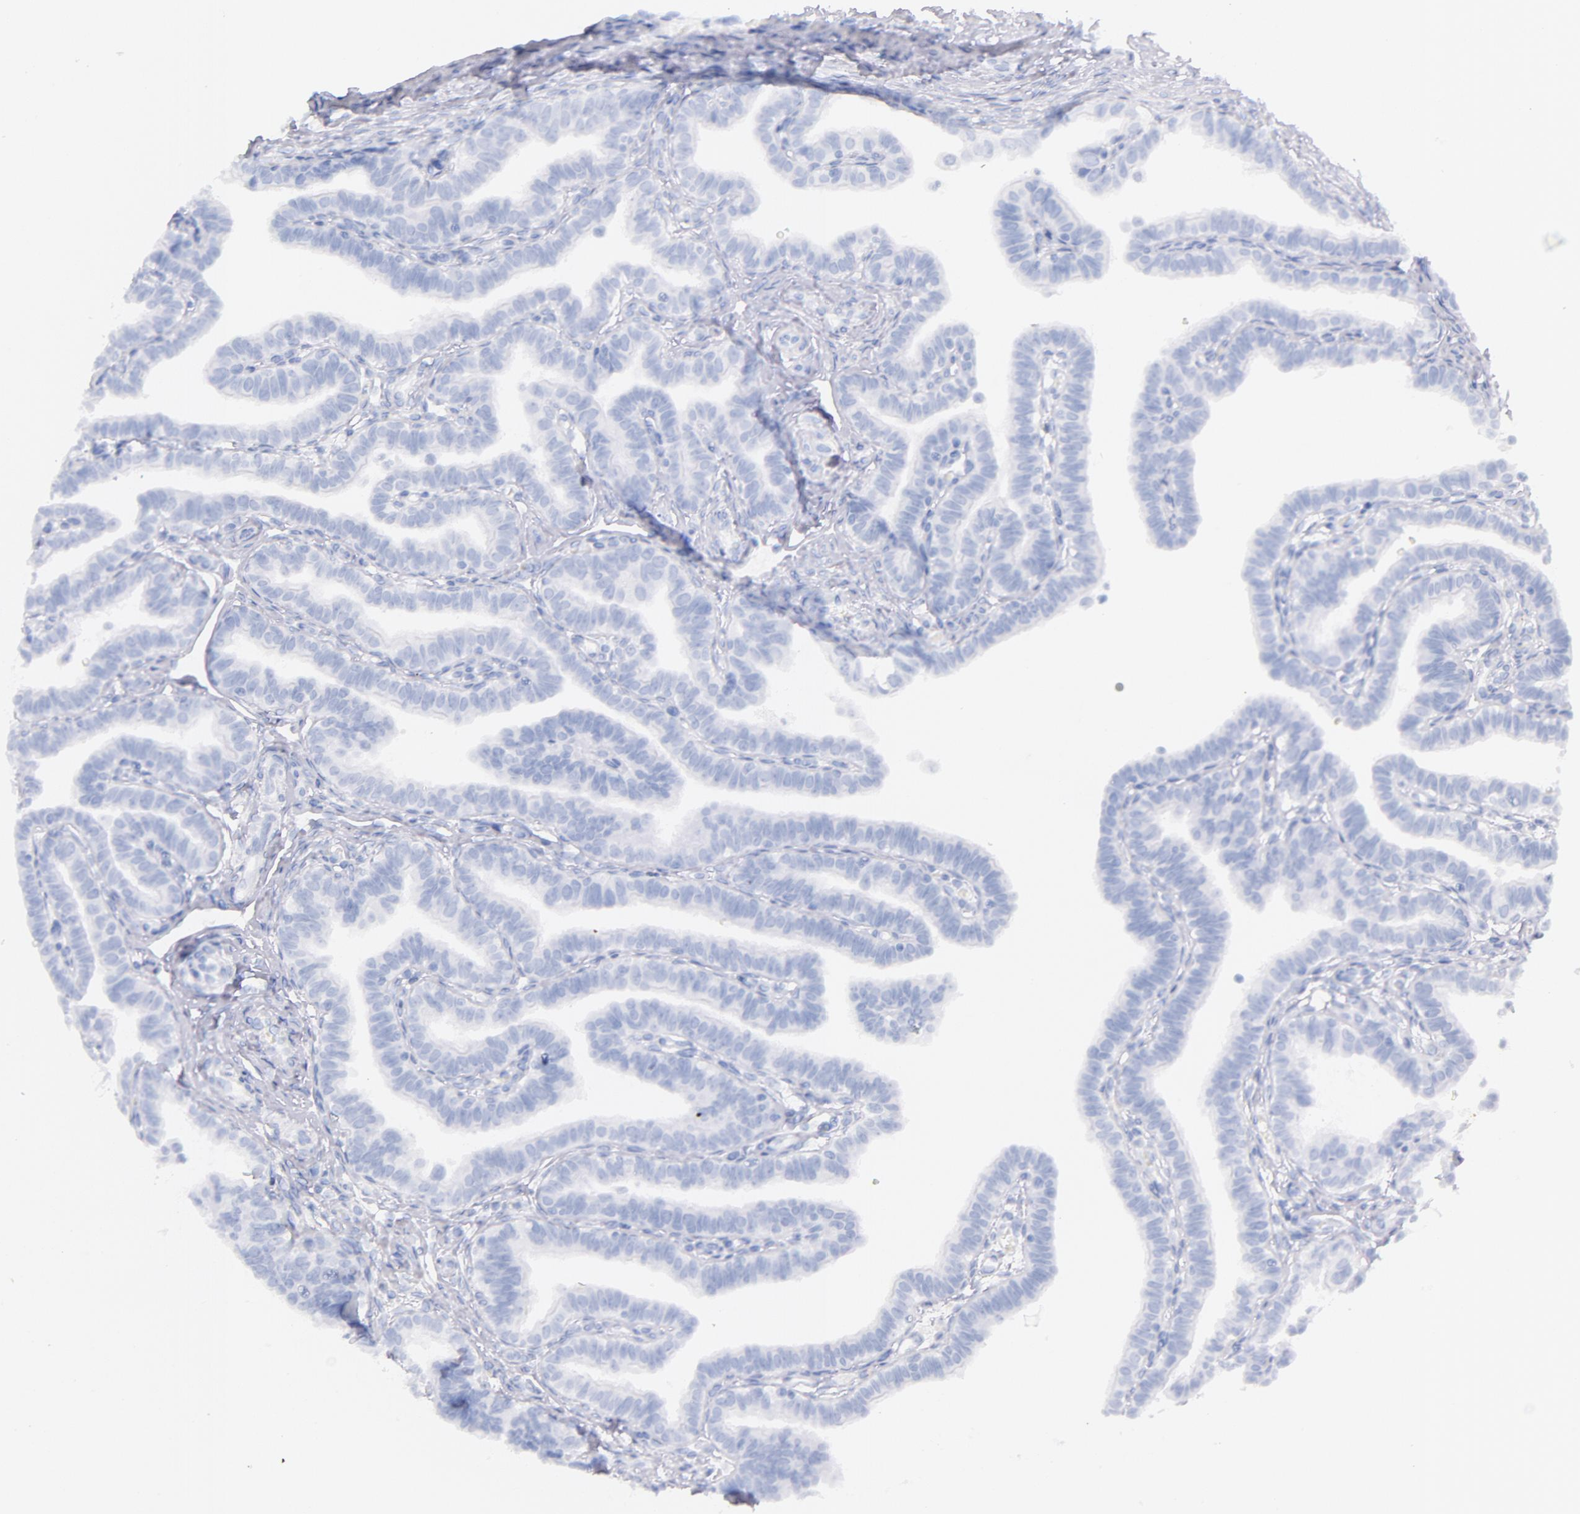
{"staining": {"intensity": "negative", "quantity": "none", "location": "none"}, "tissue": "fallopian tube", "cell_type": "Glandular cells", "image_type": "normal", "snomed": [{"axis": "morphology", "description": "Normal tissue, NOS"}, {"axis": "topography", "description": "Fallopian tube"}], "caption": "Glandular cells are negative for protein expression in benign human fallopian tube. Brightfield microscopy of immunohistochemistry stained with DAB (brown) and hematoxylin (blue), captured at high magnification.", "gene": "CD44", "patient": {"sex": "female", "age": 41}}